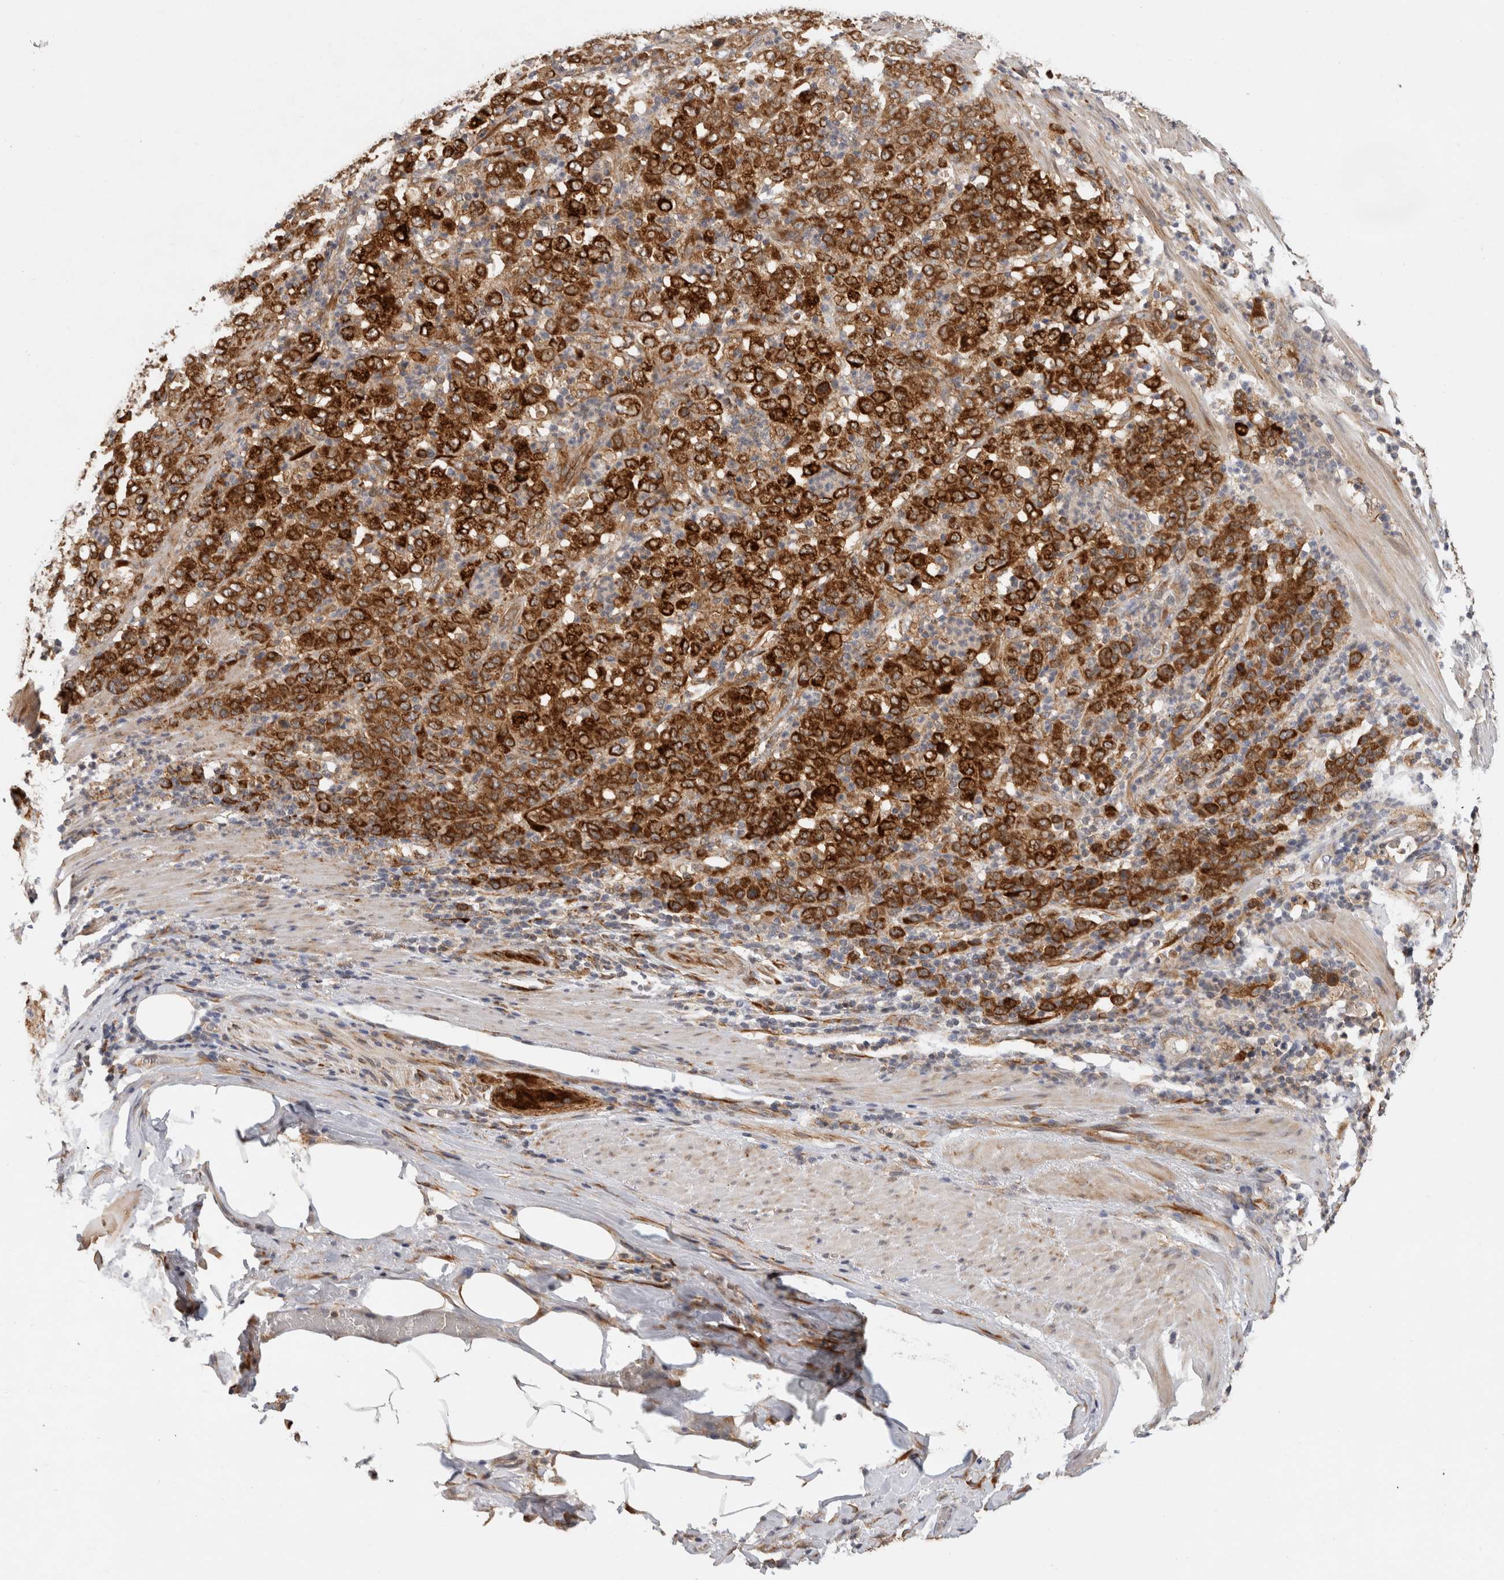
{"staining": {"intensity": "strong", "quantity": ">75%", "location": "cytoplasmic/membranous"}, "tissue": "stomach cancer", "cell_type": "Tumor cells", "image_type": "cancer", "snomed": [{"axis": "morphology", "description": "Adenocarcinoma, NOS"}, {"axis": "topography", "description": "Stomach, lower"}], "caption": "Immunohistochemical staining of stomach cancer displays high levels of strong cytoplasmic/membranous expression in approximately >75% of tumor cells. The protein of interest is shown in brown color, while the nuclei are stained blue.", "gene": "APOL2", "patient": {"sex": "female", "age": 71}}